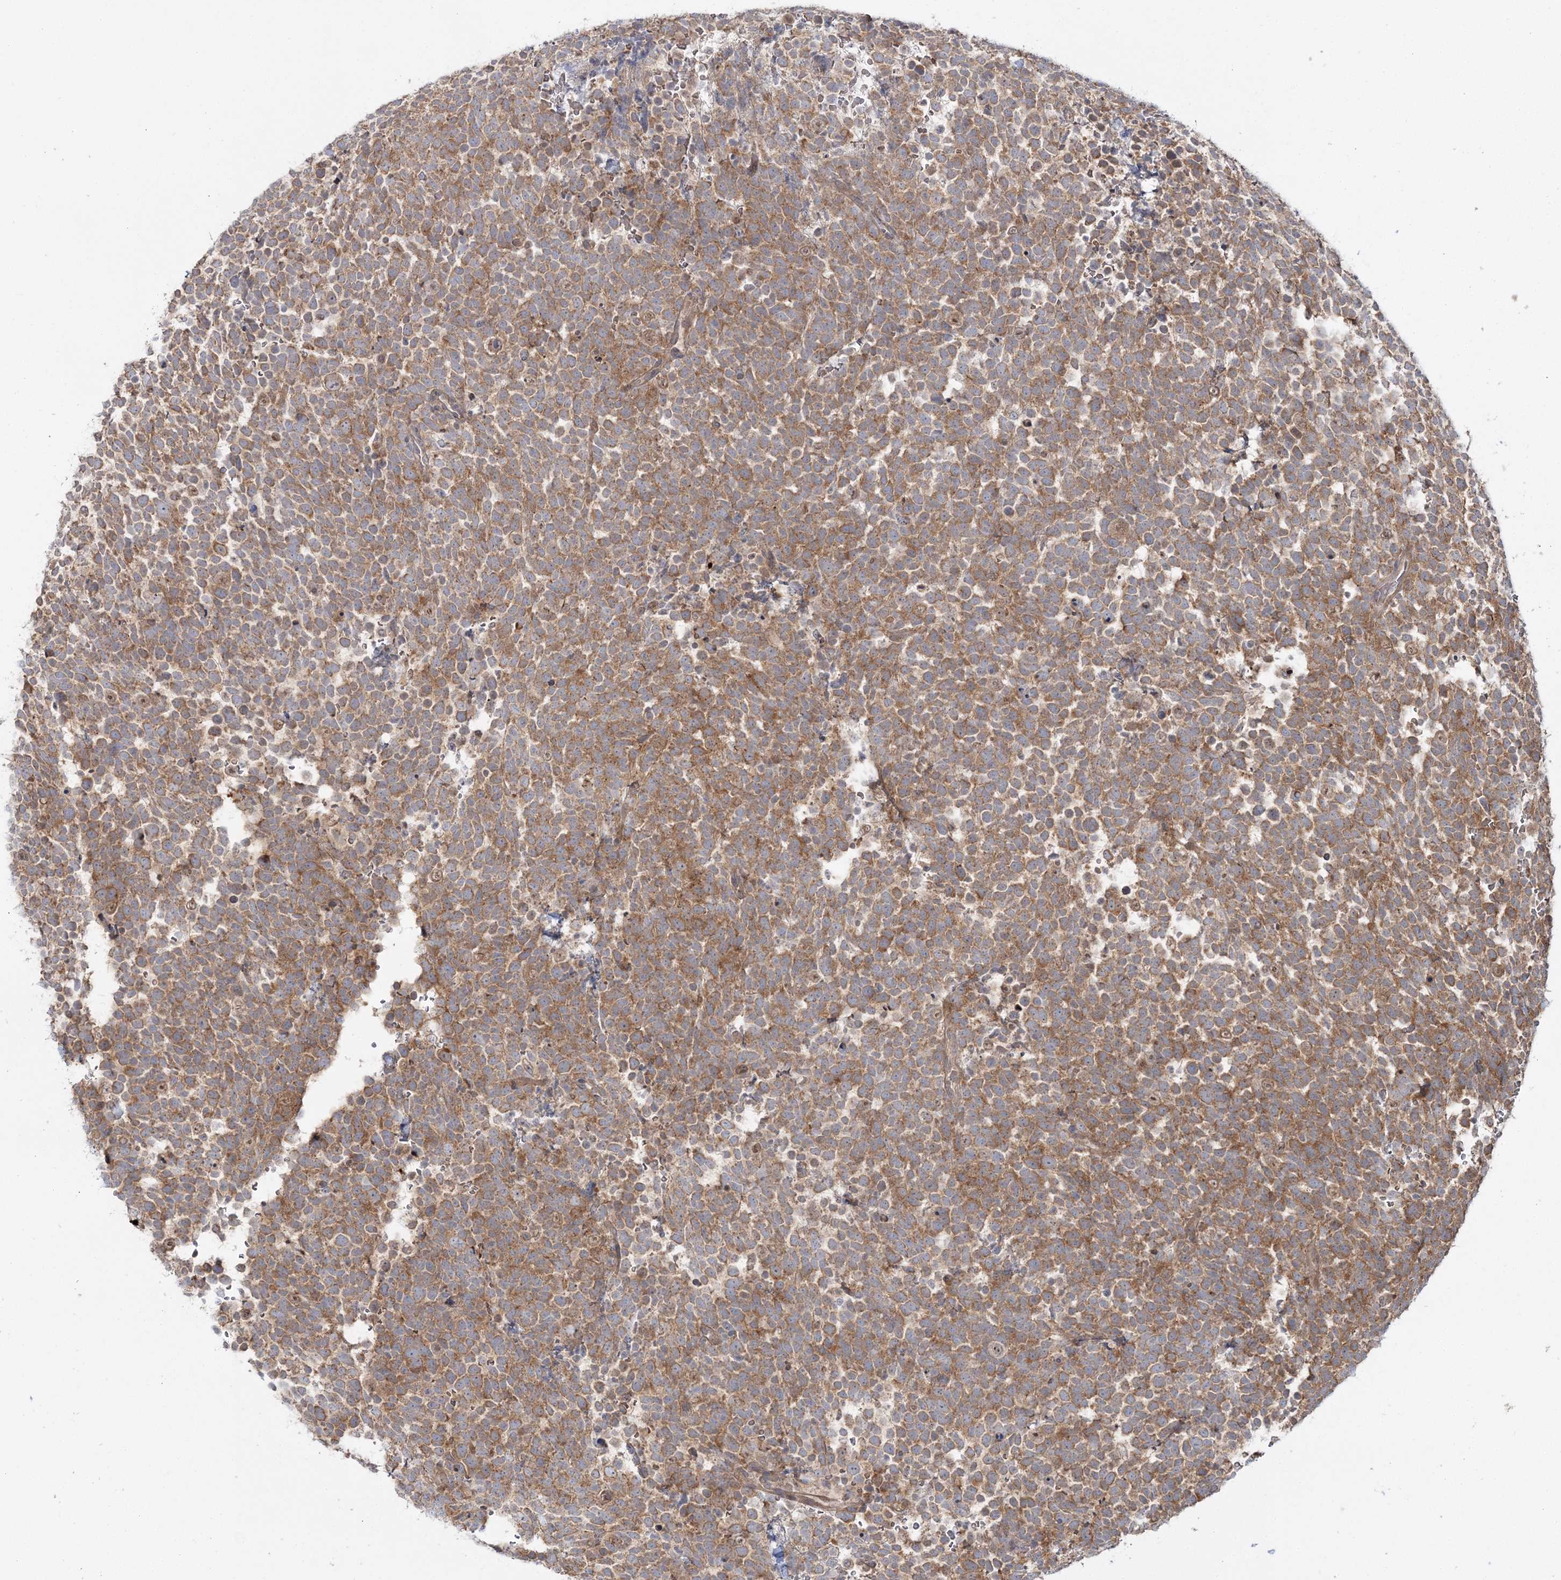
{"staining": {"intensity": "moderate", "quantity": "25%-75%", "location": "cytoplasmic/membranous"}, "tissue": "urothelial cancer", "cell_type": "Tumor cells", "image_type": "cancer", "snomed": [{"axis": "morphology", "description": "Urothelial carcinoma, High grade"}, {"axis": "topography", "description": "Urinary bladder"}], "caption": "IHC (DAB) staining of urothelial cancer shows moderate cytoplasmic/membranous protein expression in about 25%-75% of tumor cells. (Stains: DAB in brown, nuclei in blue, Microscopy: brightfield microscopy at high magnification).", "gene": "MOCS2", "patient": {"sex": "female", "age": 82}}